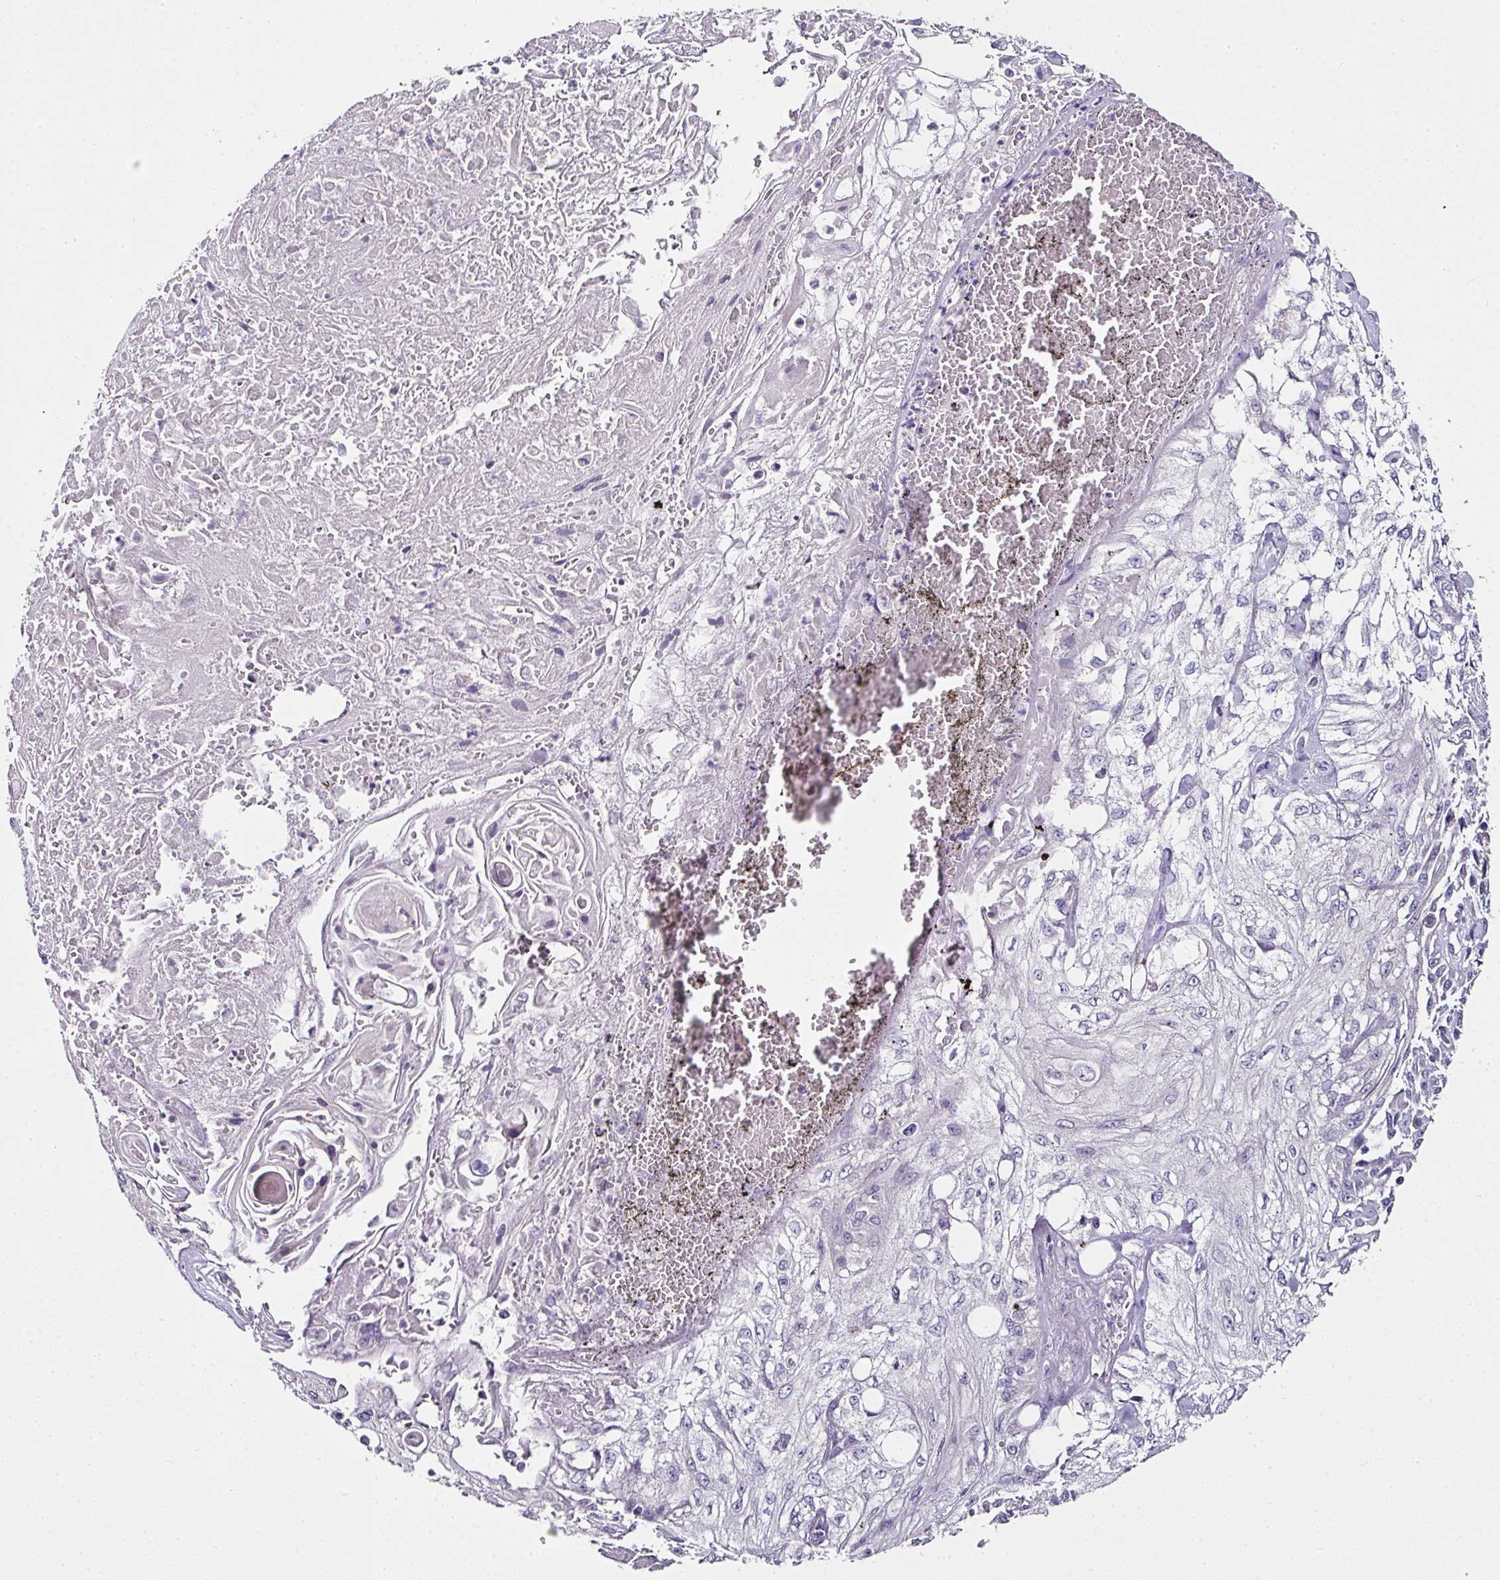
{"staining": {"intensity": "negative", "quantity": "none", "location": "none"}, "tissue": "skin cancer", "cell_type": "Tumor cells", "image_type": "cancer", "snomed": [{"axis": "morphology", "description": "Squamous cell carcinoma, NOS"}, {"axis": "morphology", "description": "Squamous cell carcinoma, metastatic, NOS"}, {"axis": "topography", "description": "Skin"}, {"axis": "topography", "description": "Lymph node"}], "caption": "High power microscopy micrograph of an immunohistochemistry histopathology image of skin cancer, revealing no significant positivity in tumor cells.", "gene": "SKIC2", "patient": {"sex": "male", "age": 75}}